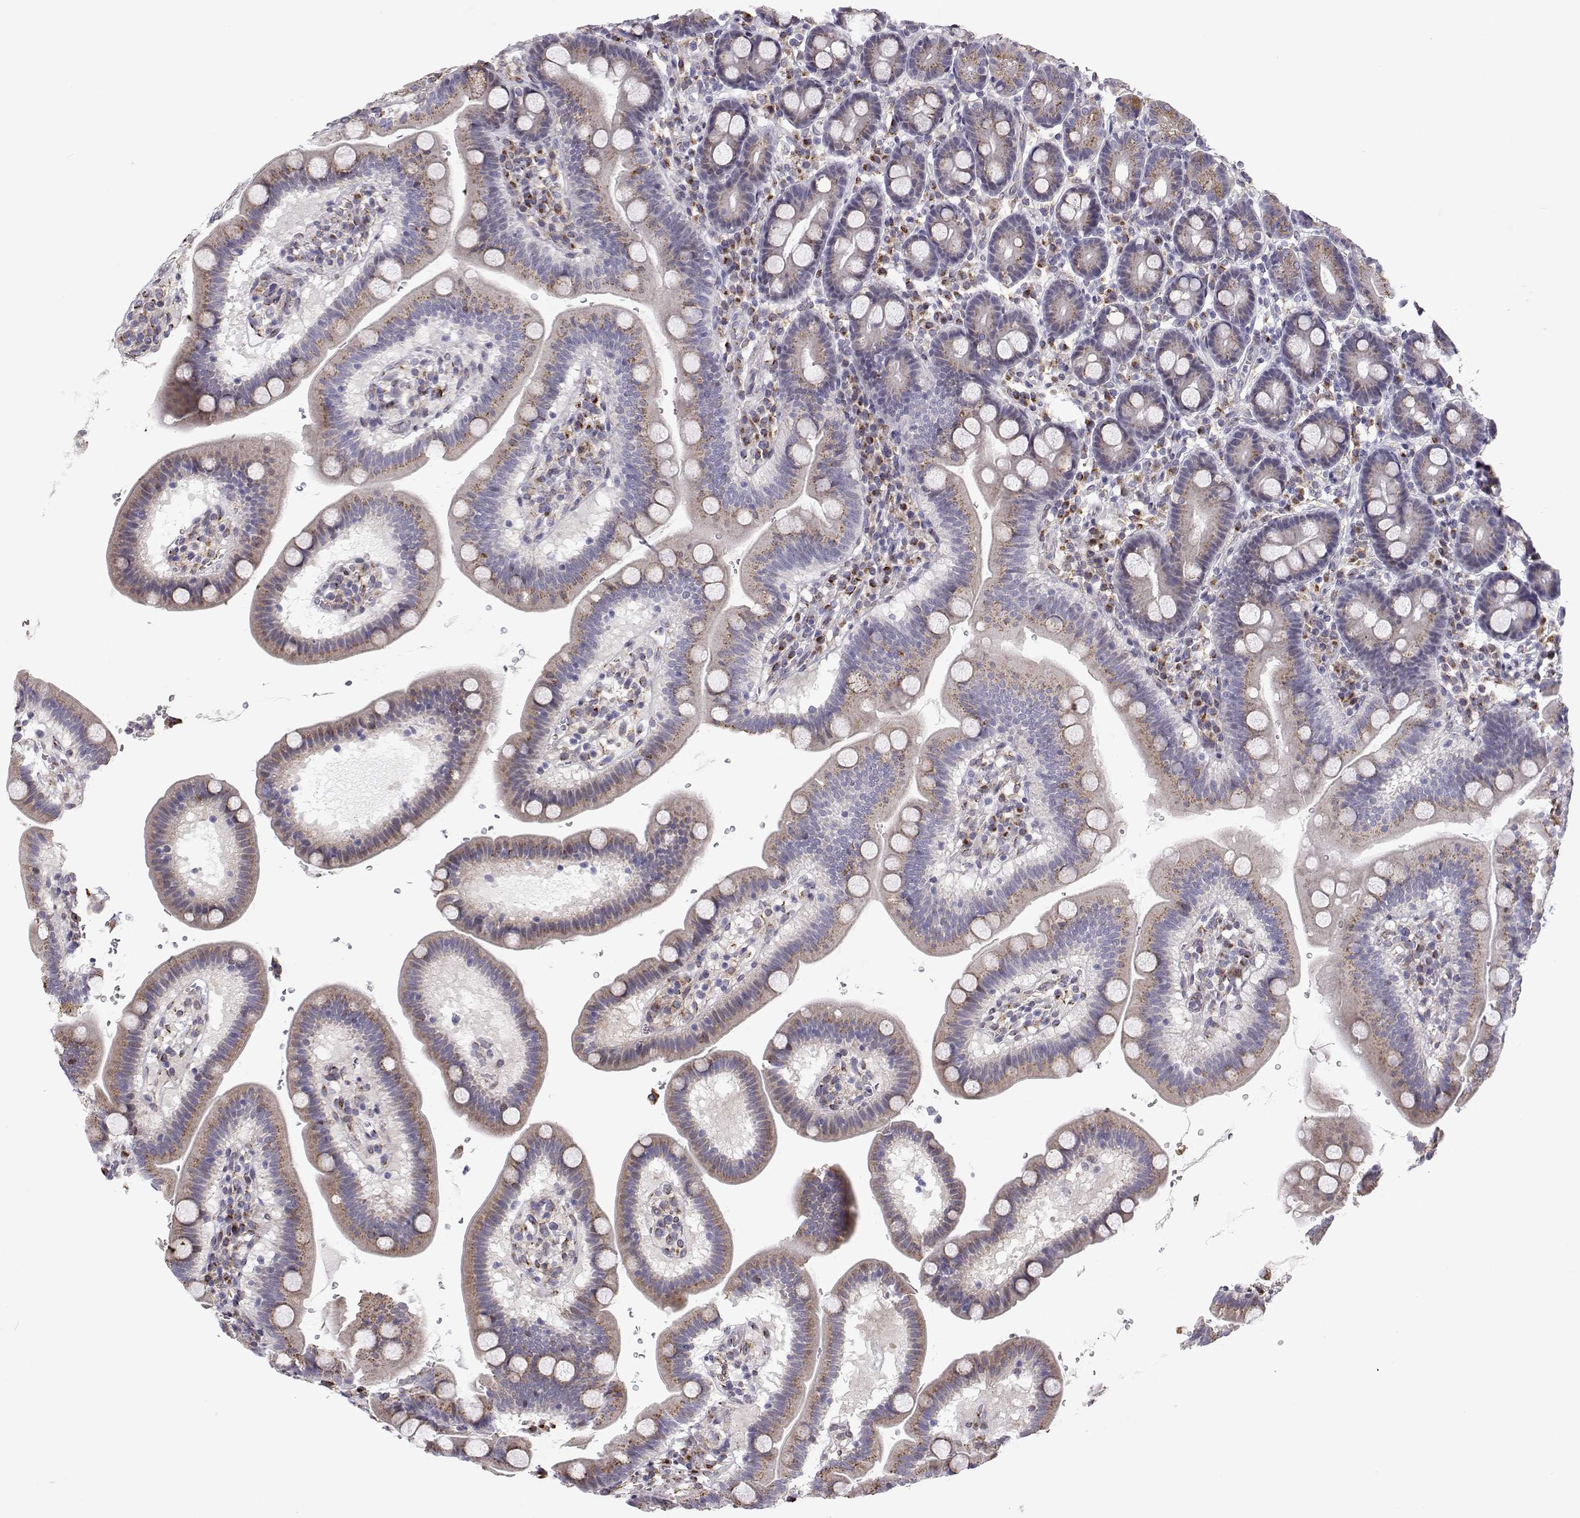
{"staining": {"intensity": "moderate", "quantity": ">75%", "location": "cytoplasmic/membranous"}, "tissue": "duodenum", "cell_type": "Glandular cells", "image_type": "normal", "snomed": [{"axis": "morphology", "description": "Normal tissue, NOS"}, {"axis": "topography", "description": "Duodenum"}], "caption": "Duodenum stained for a protein (brown) displays moderate cytoplasmic/membranous positive staining in about >75% of glandular cells.", "gene": "STARD13", "patient": {"sex": "male", "age": 59}}